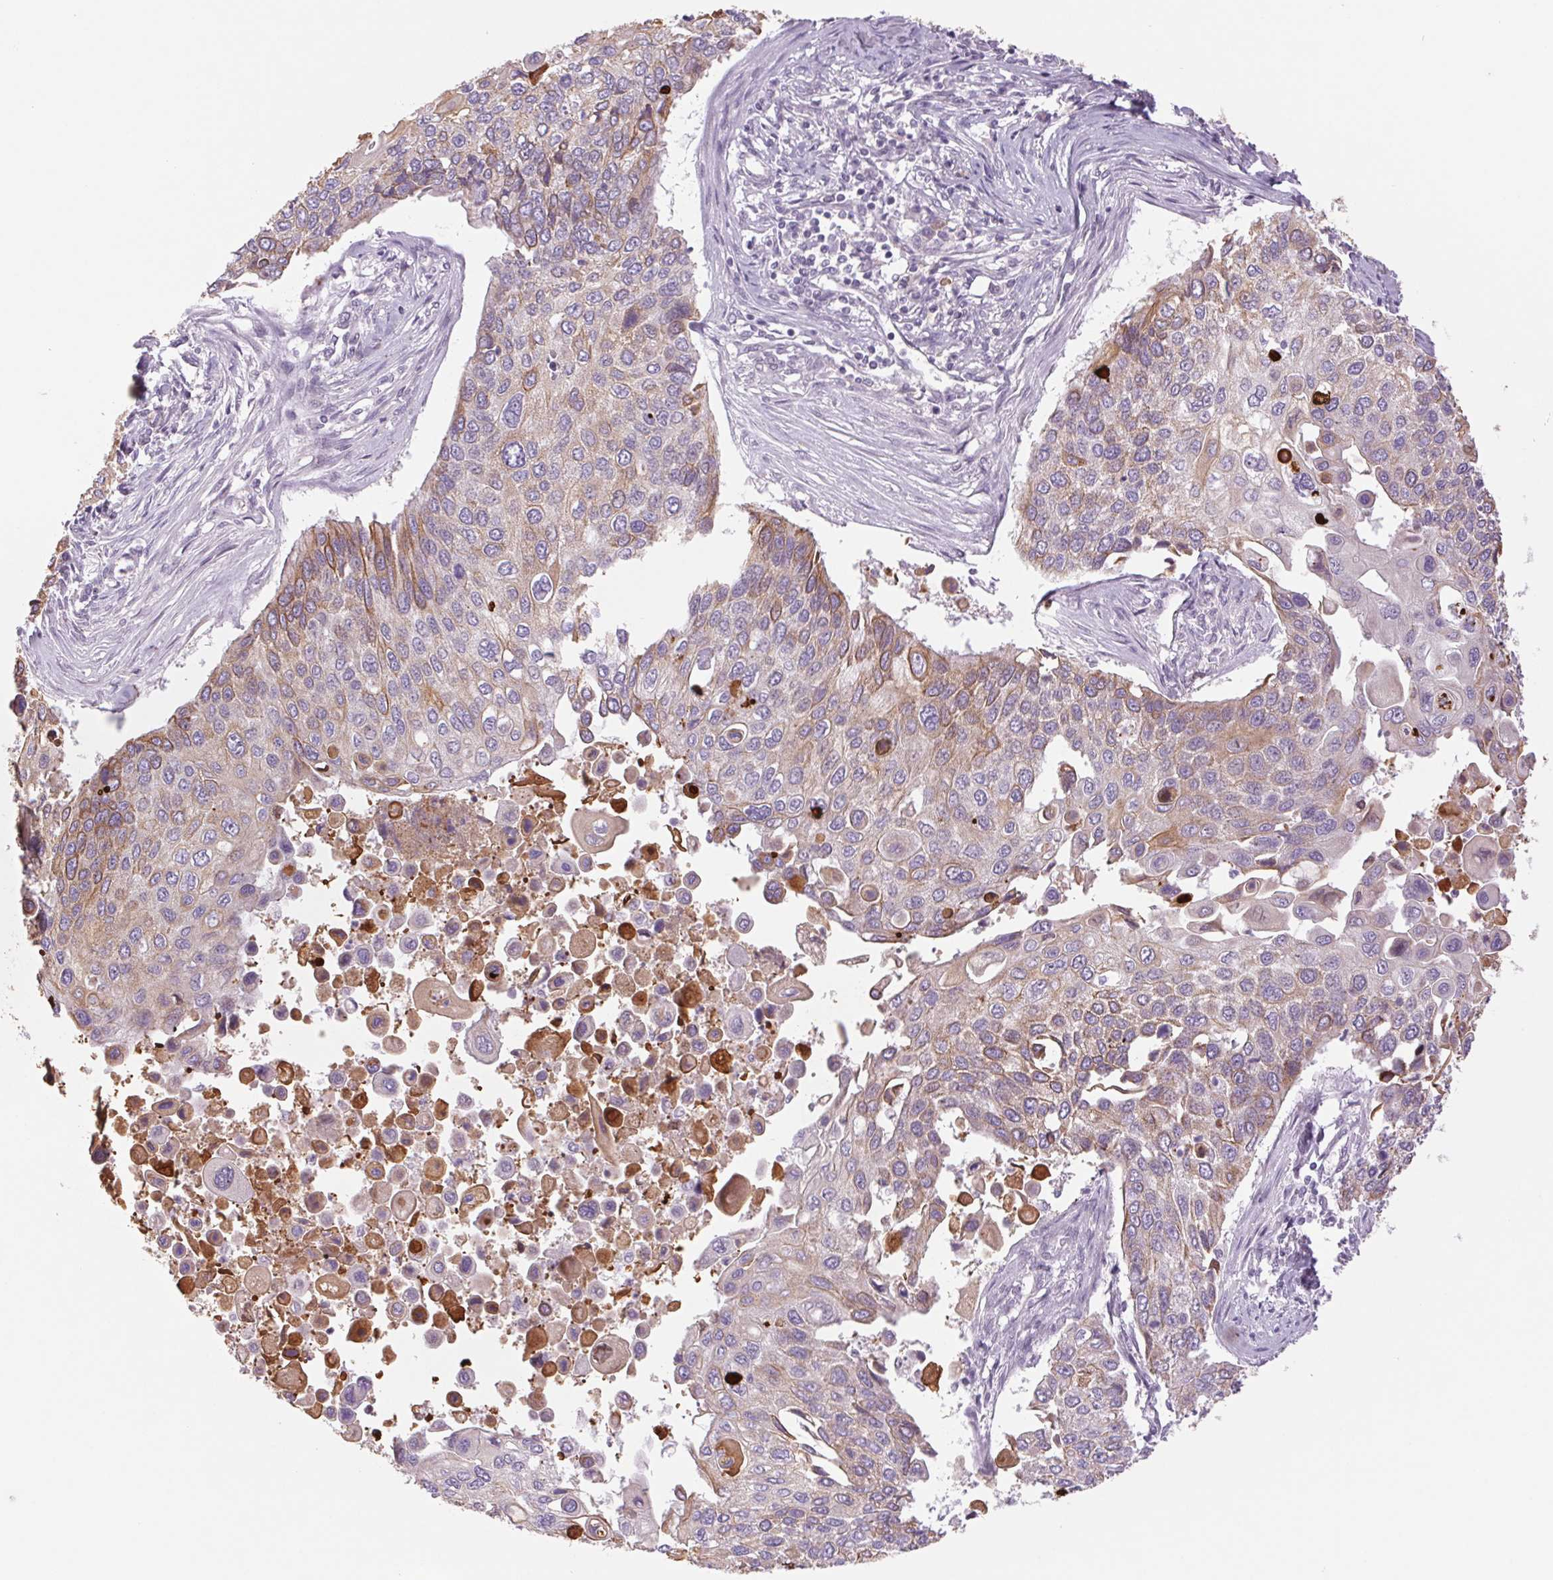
{"staining": {"intensity": "moderate", "quantity": "<25%", "location": "cytoplasmic/membranous"}, "tissue": "lung cancer", "cell_type": "Tumor cells", "image_type": "cancer", "snomed": [{"axis": "morphology", "description": "Squamous cell carcinoma, NOS"}, {"axis": "morphology", "description": "Squamous cell carcinoma, metastatic, NOS"}, {"axis": "topography", "description": "Lung"}], "caption": "The image demonstrates immunohistochemical staining of lung squamous cell carcinoma. There is moderate cytoplasmic/membranous positivity is seen in approximately <25% of tumor cells. Immunohistochemistry (ihc) stains the protein of interest in brown and the nuclei are stained blue.", "gene": "KRT1", "patient": {"sex": "male", "age": 63}}